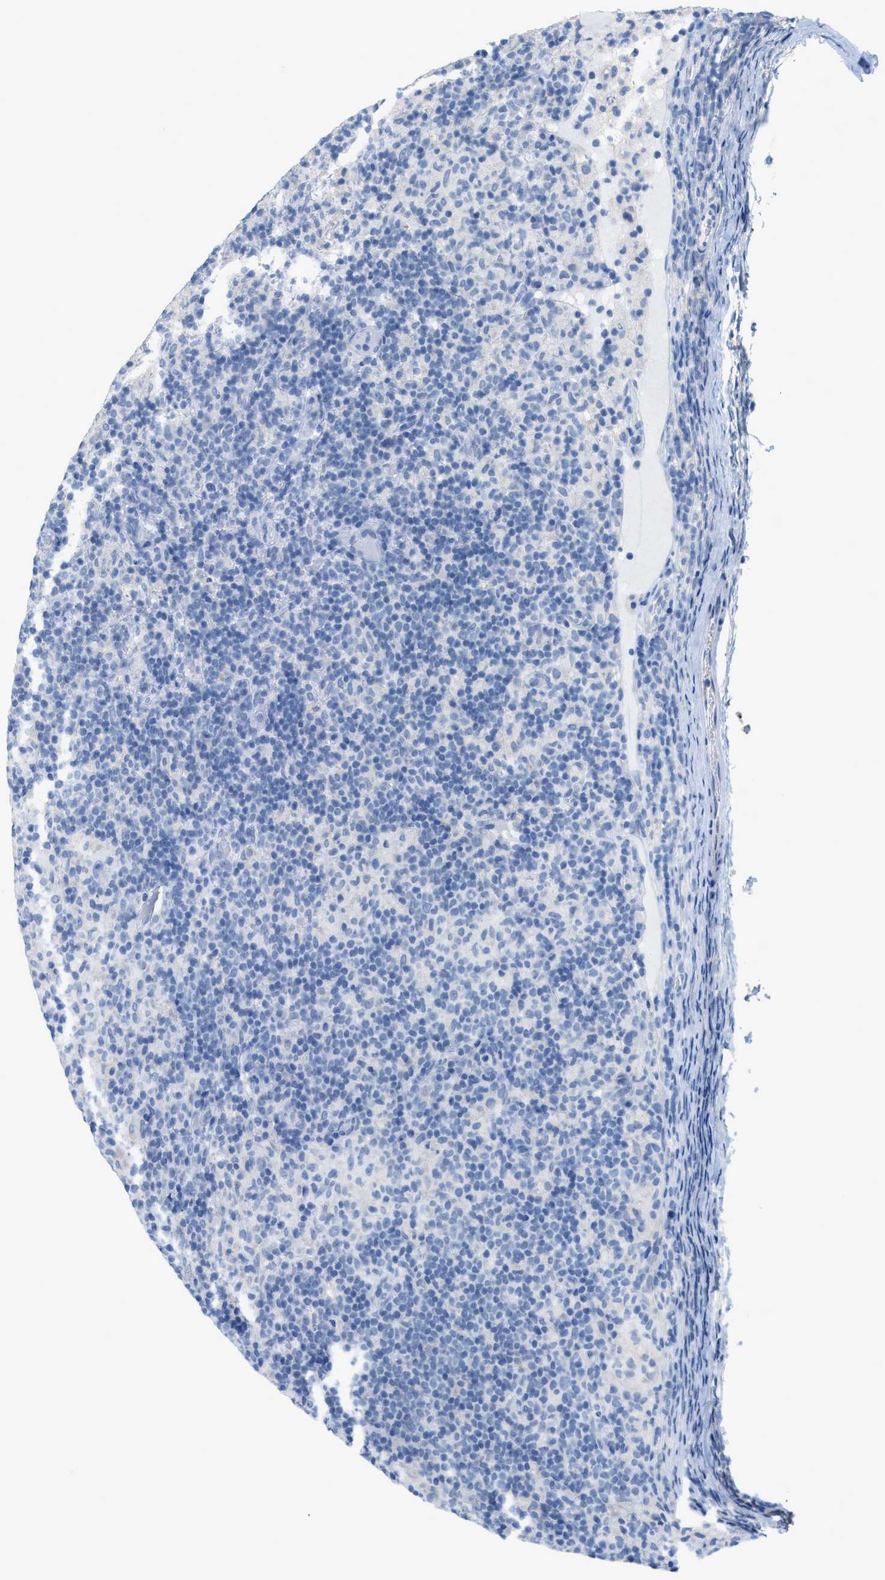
{"staining": {"intensity": "negative", "quantity": "none", "location": "none"}, "tissue": "lymphoma", "cell_type": "Tumor cells", "image_type": "cancer", "snomed": [{"axis": "morphology", "description": "Hodgkin's disease, NOS"}, {"axis": "topography", "description": "Lymph node"}], "caption": "This is an immunohistochemistry photomicrograph of human Hodgkin's disease. There is no staining in tumor cells.", "gene": "PAPPA", "patient": {"sex": "male", "age": 70}}